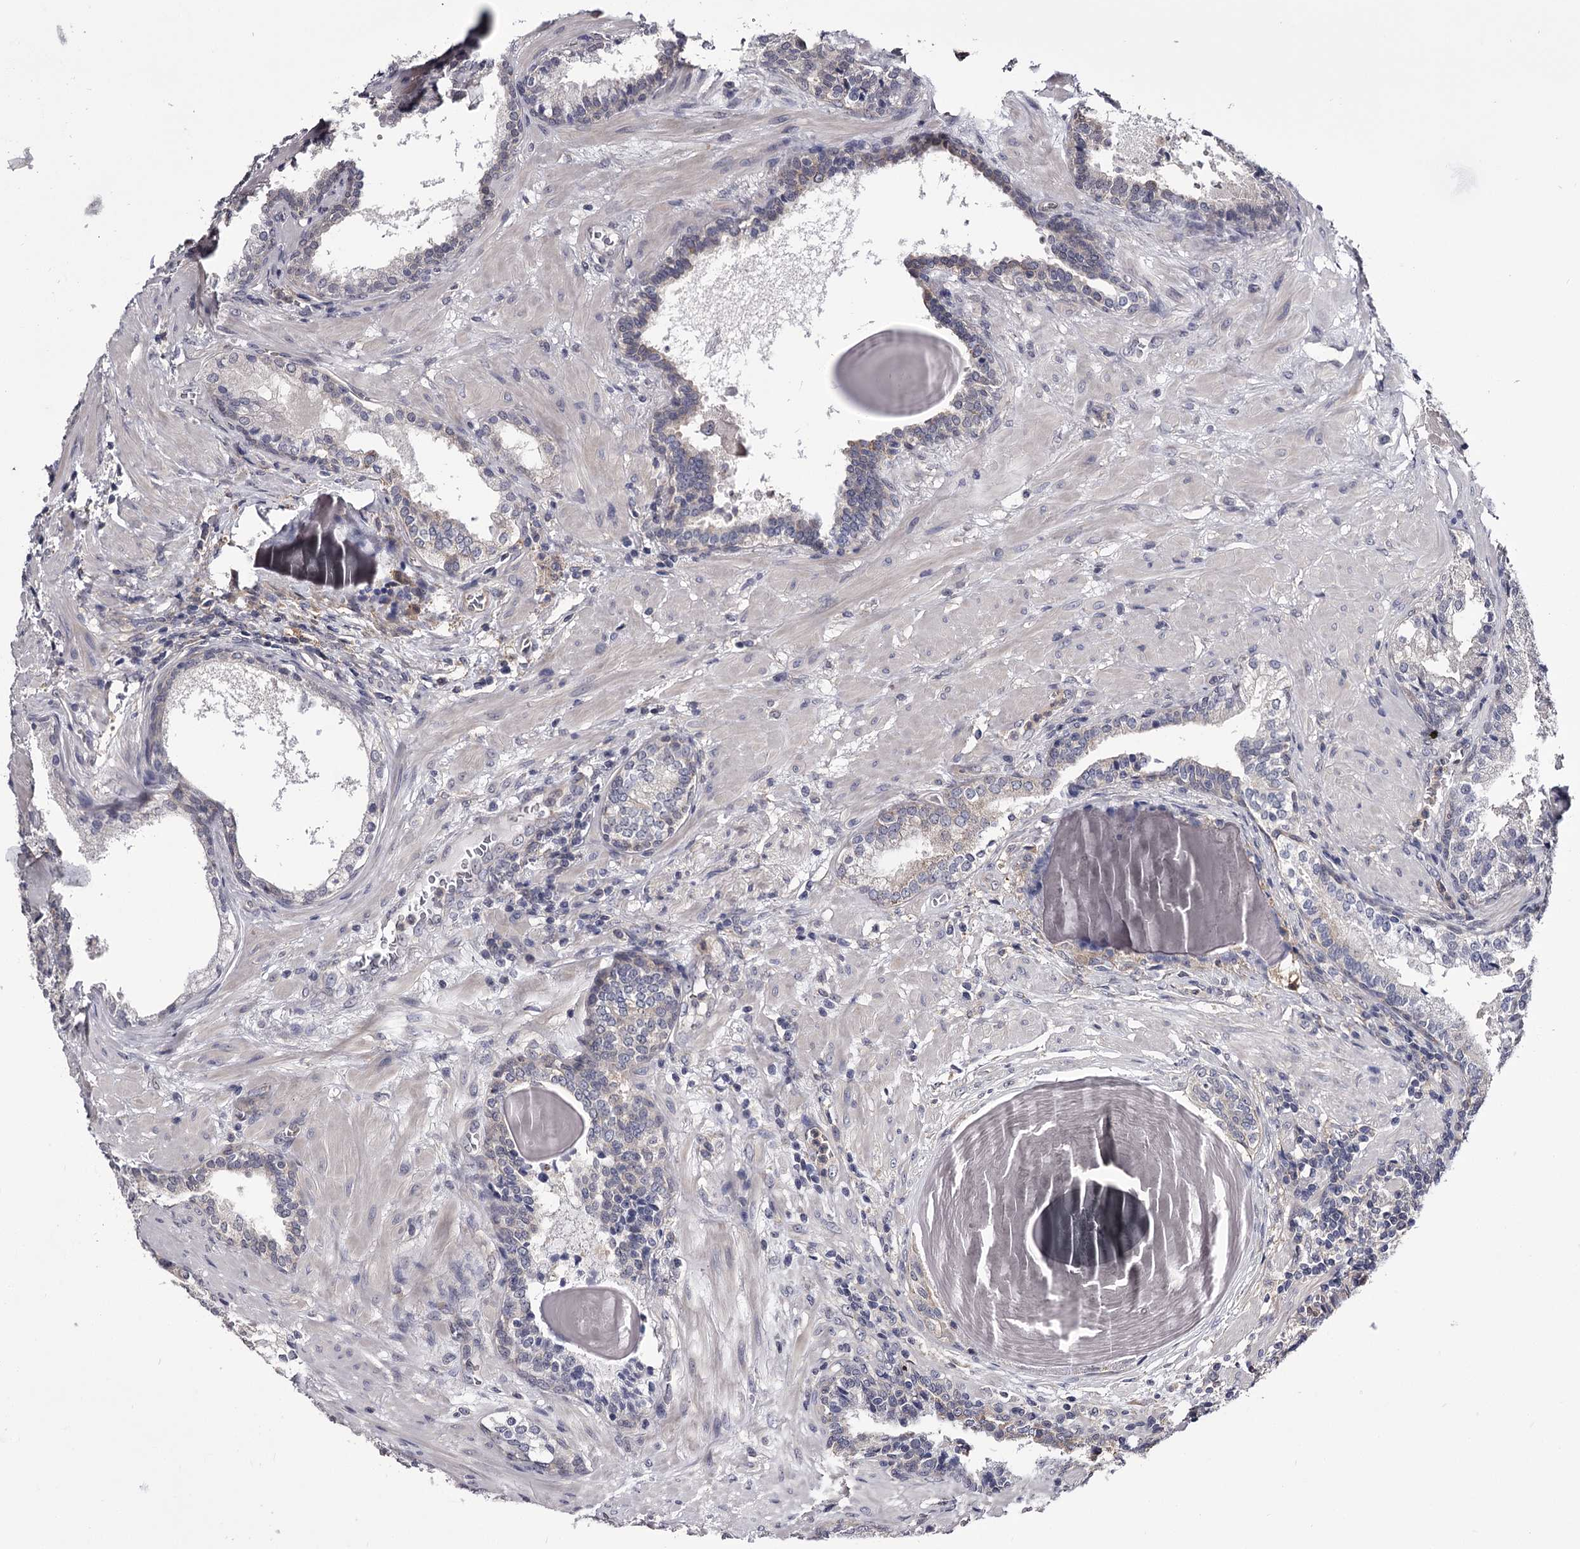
{"staining": {"intensity": "negative", "quantity": "none", "location": "none"}, "tissue": "prostate cancer", "cell_type": "Tumor cells", "image_type": "cancer", "snomed": [{"axis": "morphology", "description": "Adenocarcinoma, Low grade"}, {"axis": "topography", "description": "Prostate"}], "caption": "Immunohistochemistry (IHC) photomicrograph of prostate cancer stained for a protein (brown), which reveals no expression in tumor cells.", "gene": "GSTO1", "patient": {"sex": "male", "age": 60}}